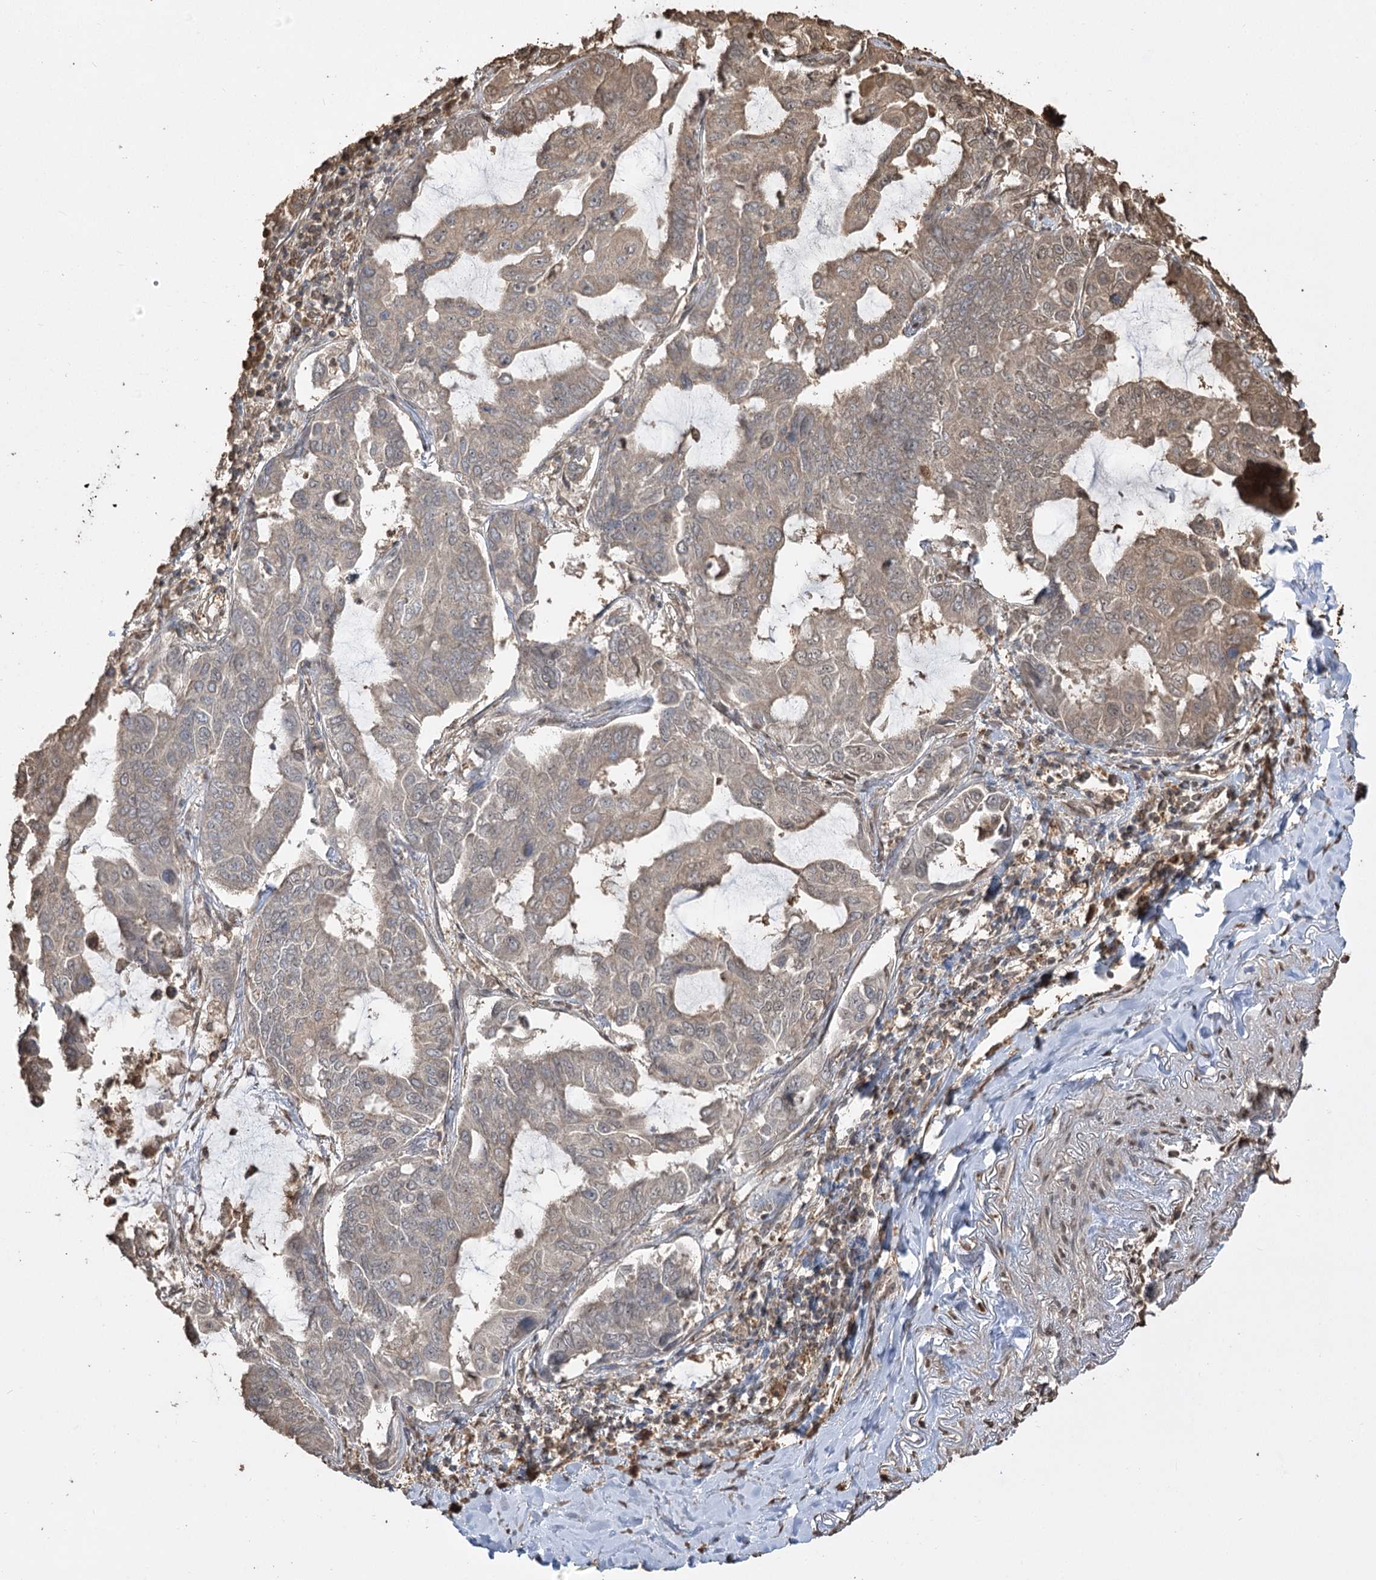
{"staining": {"intensity": "moderate", "quantity": "<25%", "location": "cytoplasmic/membranous"}, "tissue": "lung cancer", "cell_type": "Tumor cells", "image_type": "cancer", "snomed": [{"axis": "morphology", "description": "Adenocarcinoma, NOS"}, {"axis": "topography", "description": "Lung"}], "caption": "A low amount of moderate cytoplasmic/membranous staining is present in about <25% of tumor cells in lung adenocarcinoma tissue.", "gene": "PLCH1", "patient": {"sex": "male", "age": 64}}